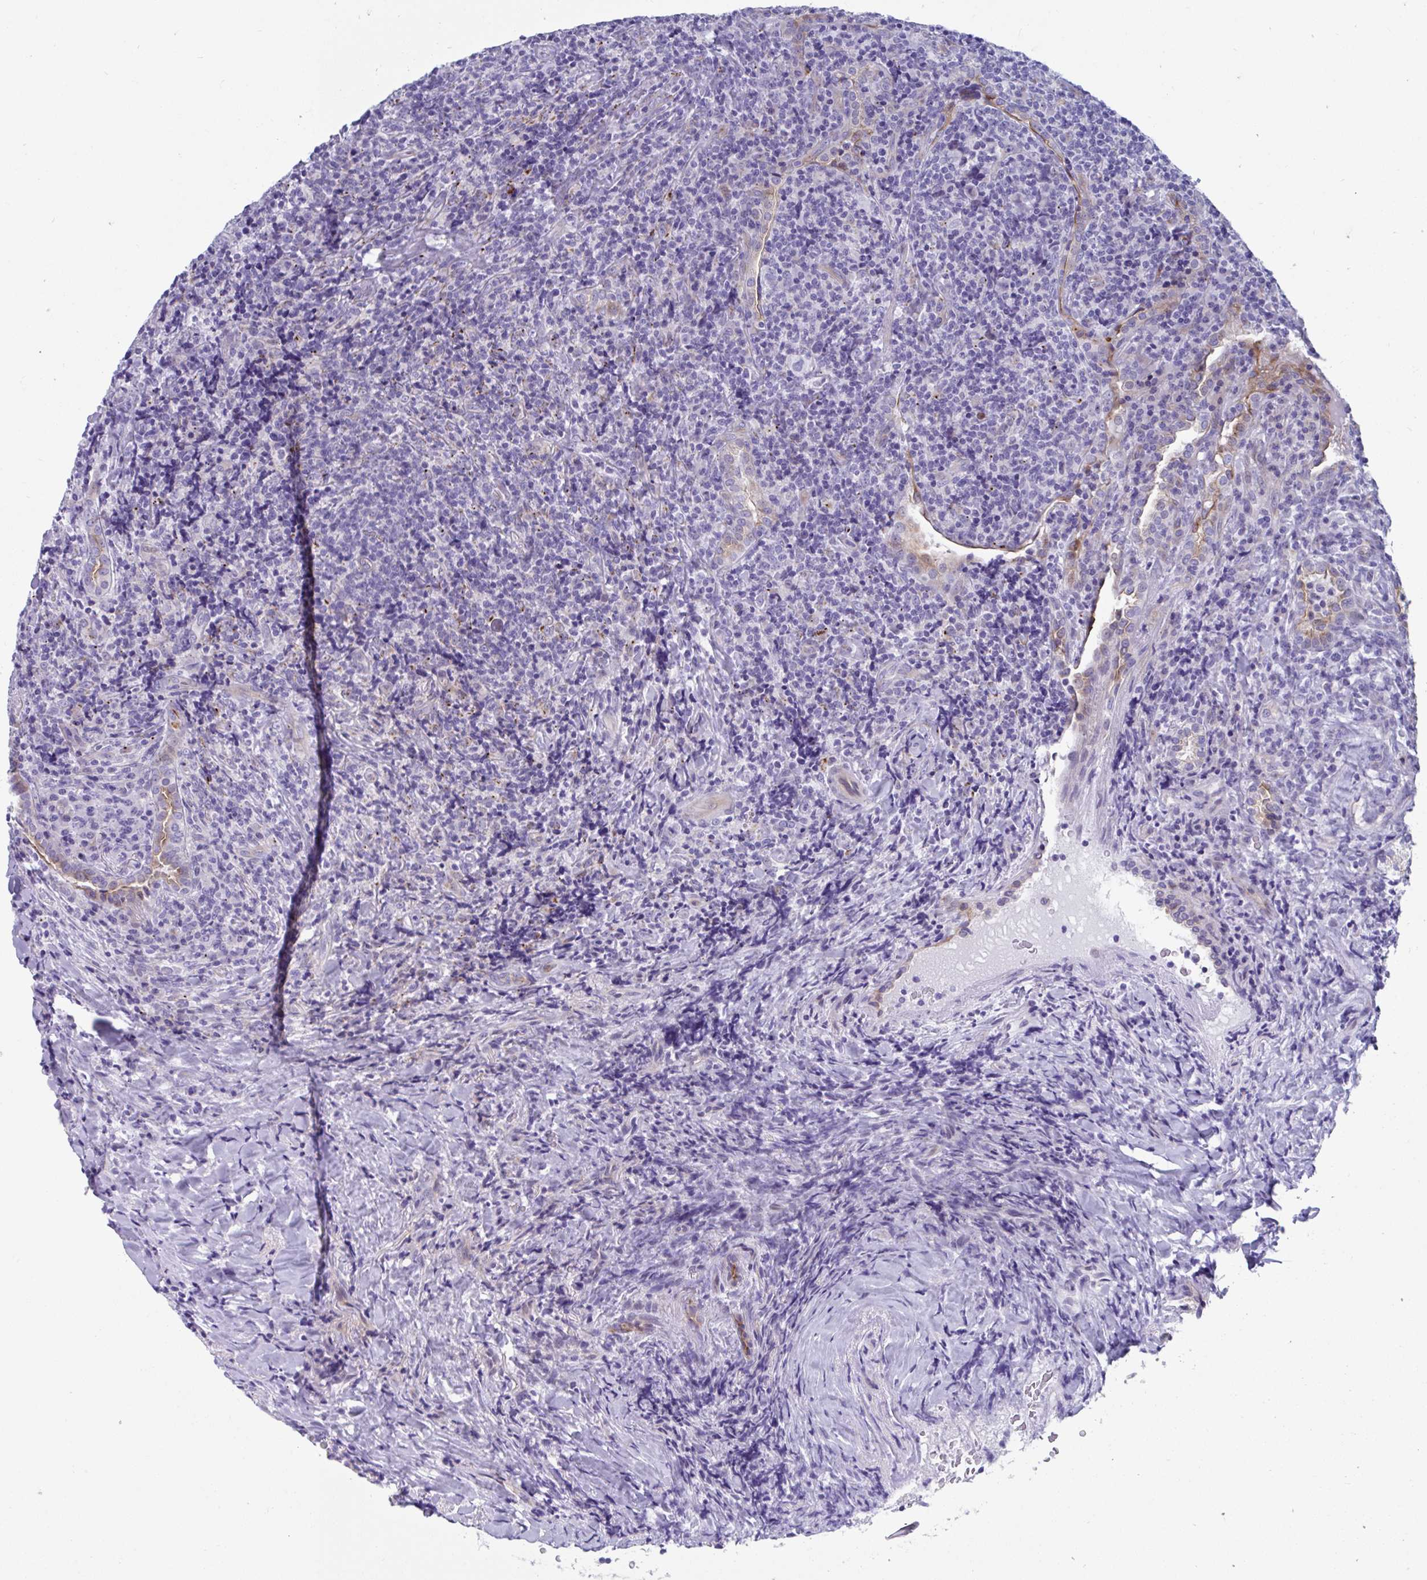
{"staining": {"intensity": "negative", "quantity": "none", "location": "none"}, "tissue": "lymphoma", "cell_type": "Tumor cells", "image_type": "cancer", "snomed": [{"axis": "morphology", "description": "Hodgkin's disease, NOS"}, {"axis": "topography", "description": "Lung"}], "caption": "IHC image of neoplastic tissue: human lymphoma stained with DAB reveals no significant protein positivity in tumor cells.", "gene": "TTC30B", "patient": {"sex": "male", "age": 17}}